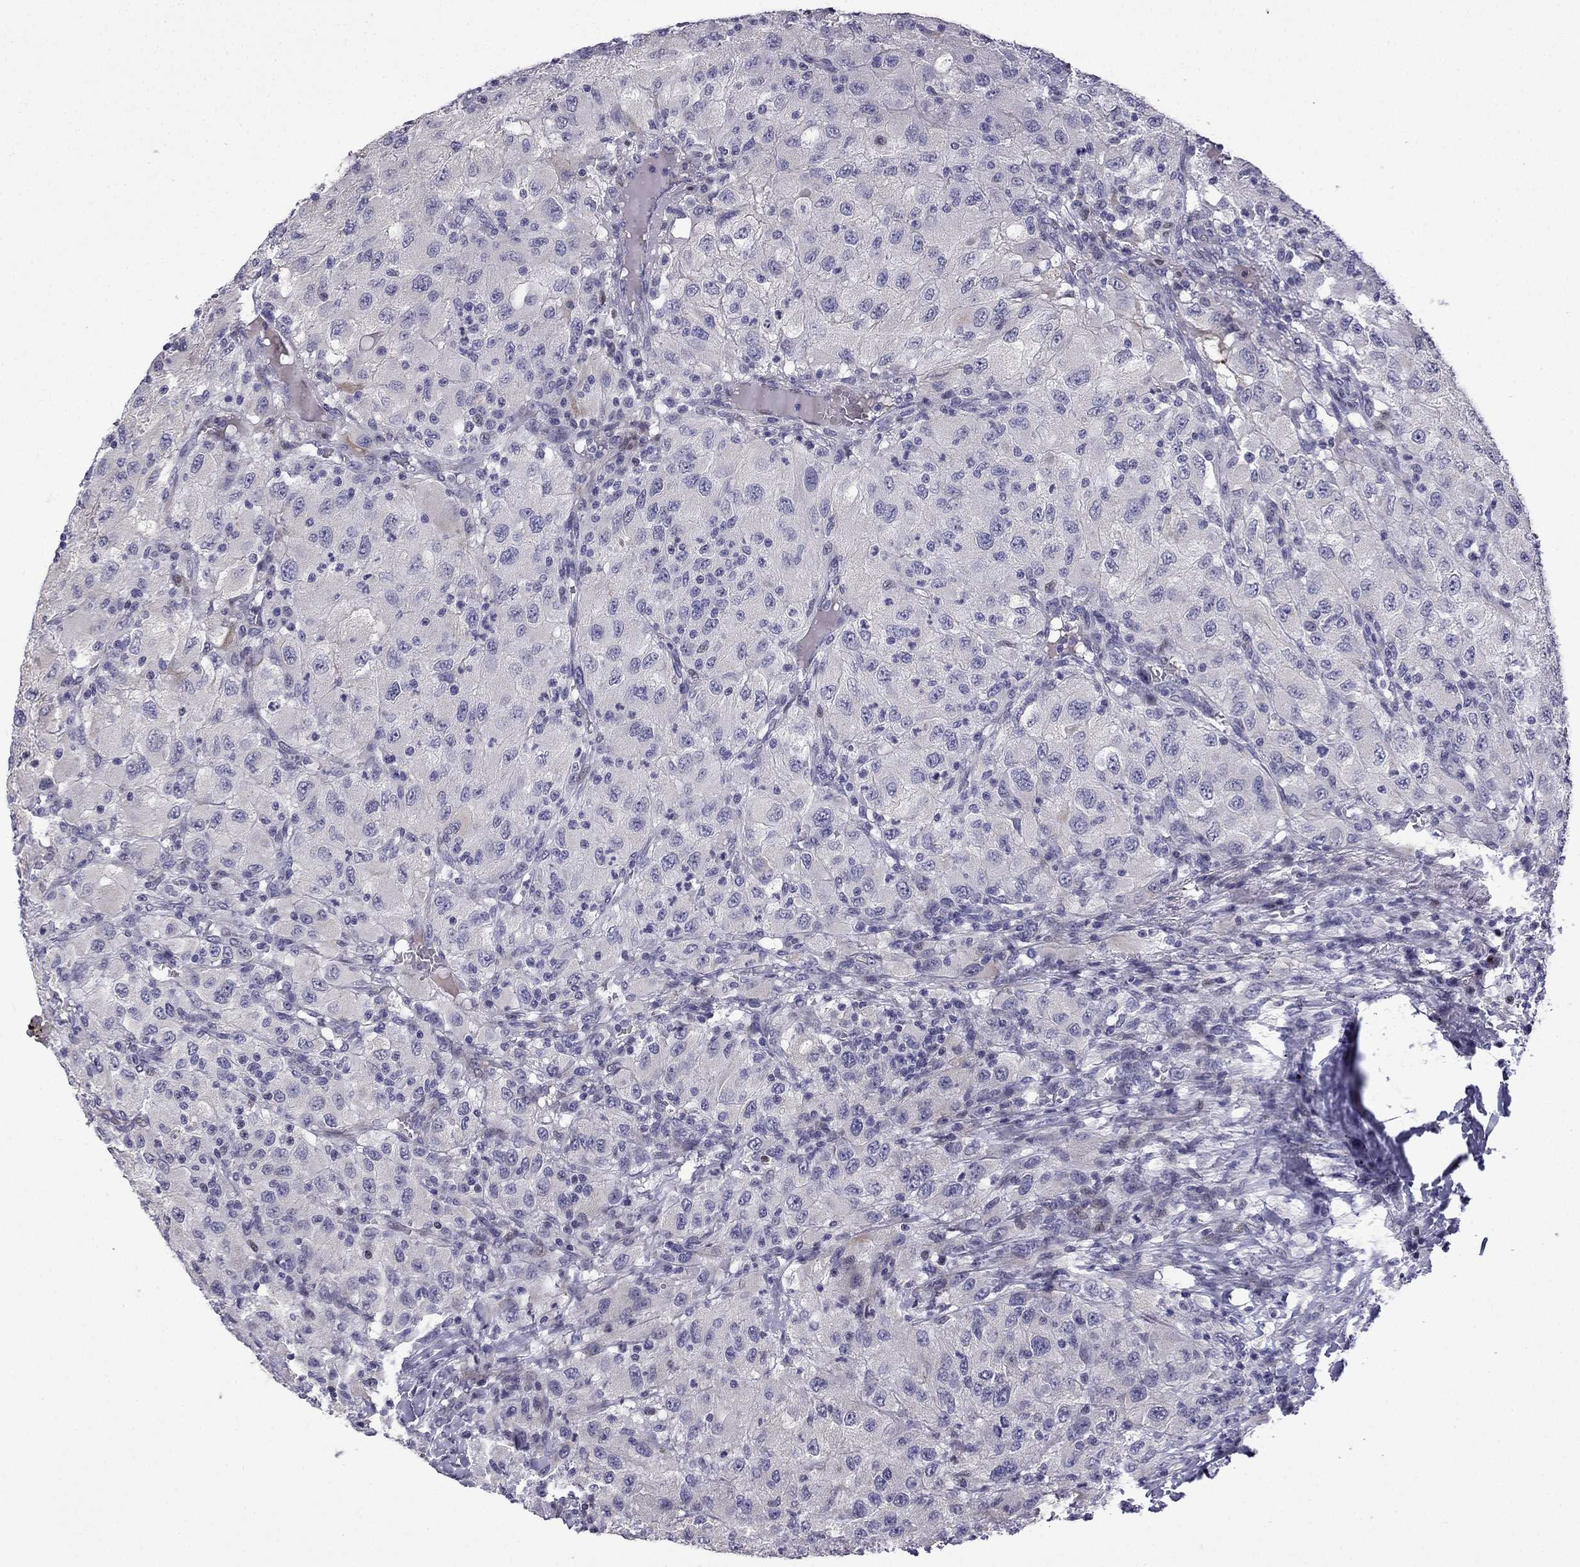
{"staining": {"intensity": "negative", "quantity": "none", "location": "none"}, "tissue": "renal cancer", "cell_type": "Tumor cells", "image_type": "cancer", "snomed": [{"axis": "morphology", "description": "Adenocarcinoma, NOS"}, {"axis": "topography", "description": "Kidney"}], "caption": "Tumor cells are negative for protein expression in human renal adenocarcinoma.", "gene": "CFAP70", "patient": {"sex": "female", "age": 67}}